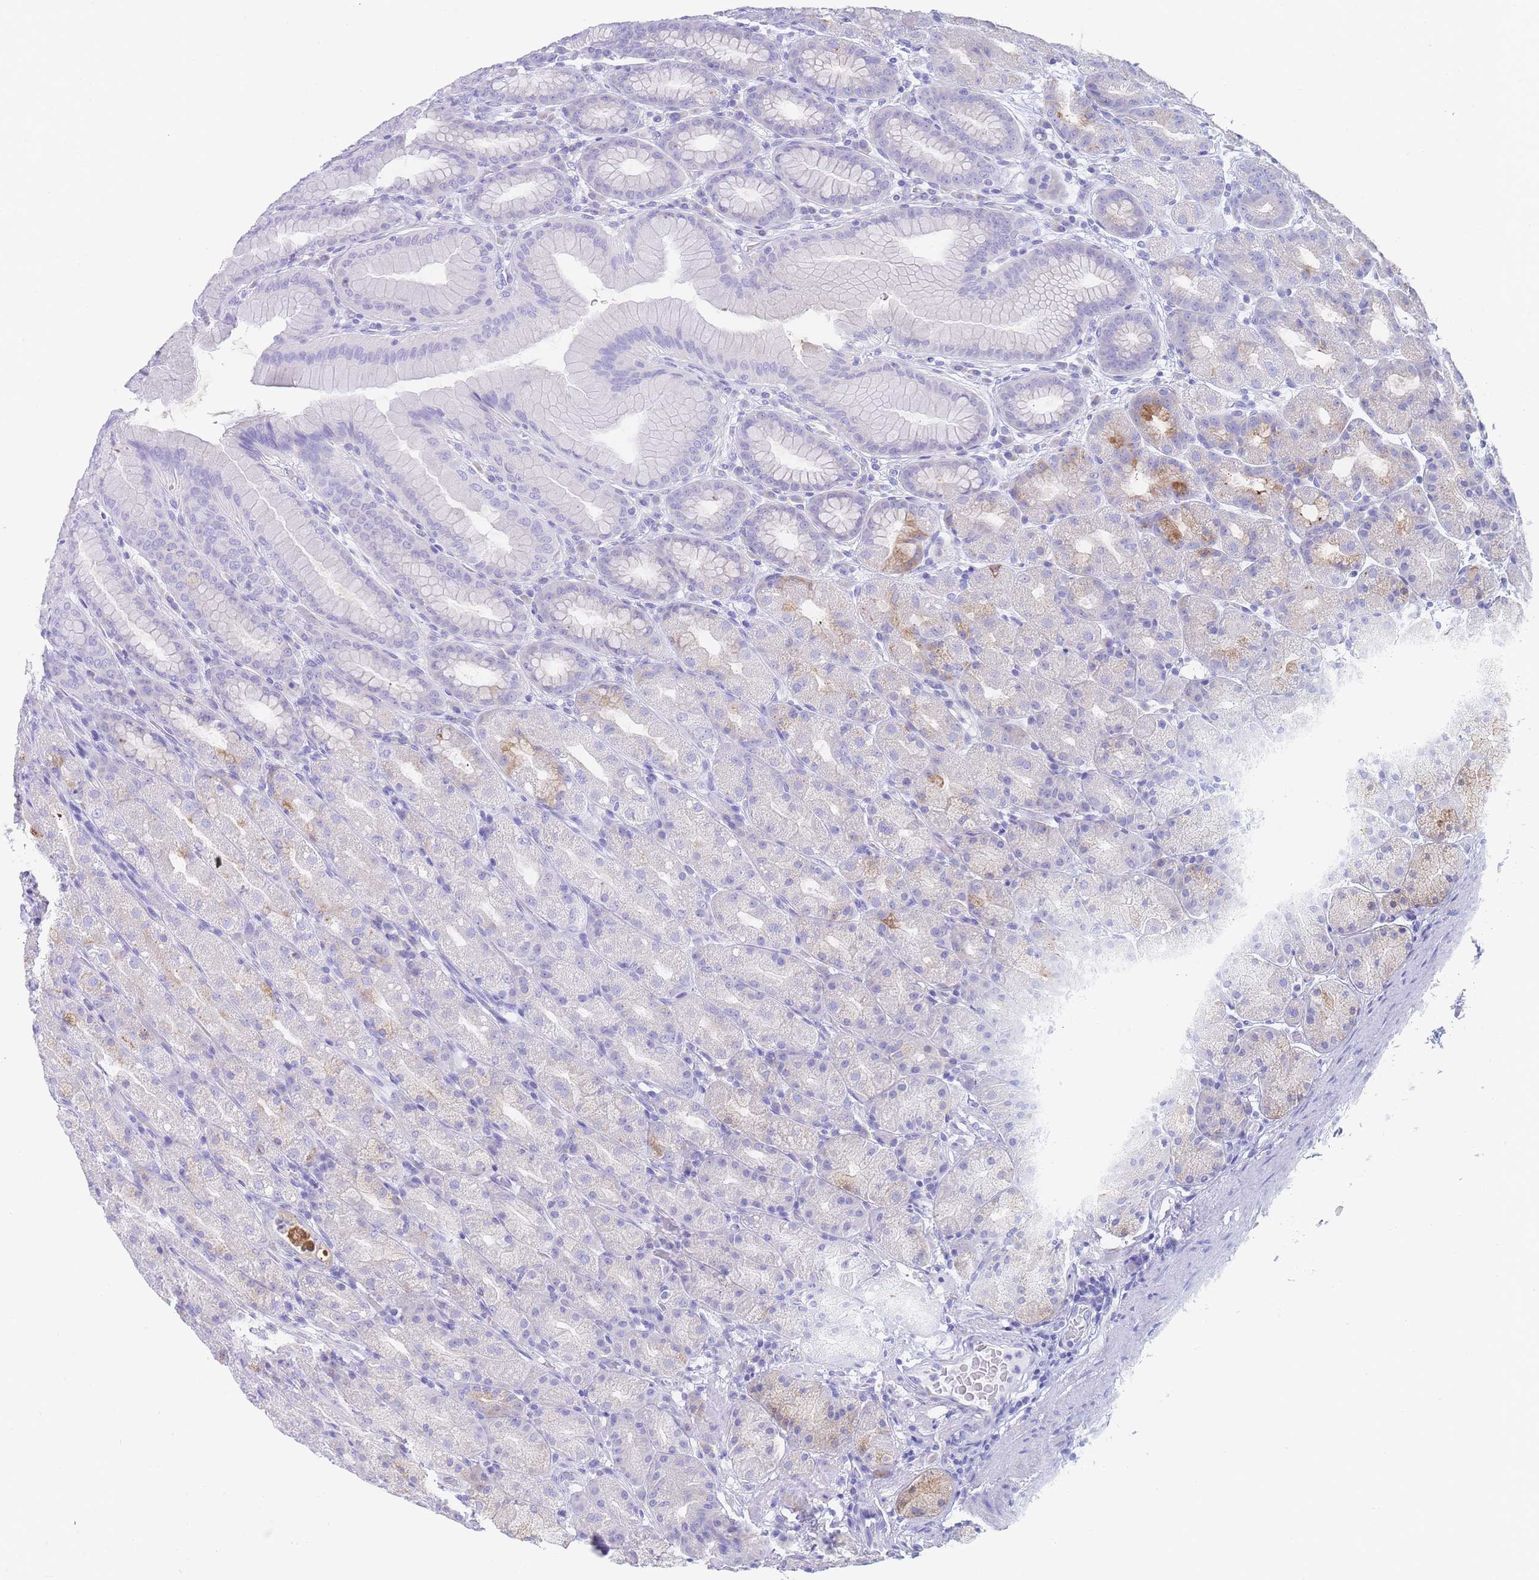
{"staining": {"intensity": "moderate", "quantity": "<25%", "location": "cytoplasmic/membranous"}, "tissue": "stomach", "cell_type": "Glandular cells", "image_type": "normal", "snomed": [{"axis": "morphology", "description": "Normal tissue, NOS"}, {"axis": "topography", "description": "Stomach, upper"}, {"axis": "topography", "description": "Stomach"}], "caption": "Immunohistochemistry staining of unremarkable stomach, which shows low levels of moderate cytoplasmic/membranous positivity in approximately <25% of glandular cells indicating moderate cytoplasmic/membranous protein expression. The staining was performed using DAB (brown) for protein detection and nuclei were counterstained in hematoxylin (blue).", "gene": "LZTFL1", "patient": {"sex": "male", "age": 68}}